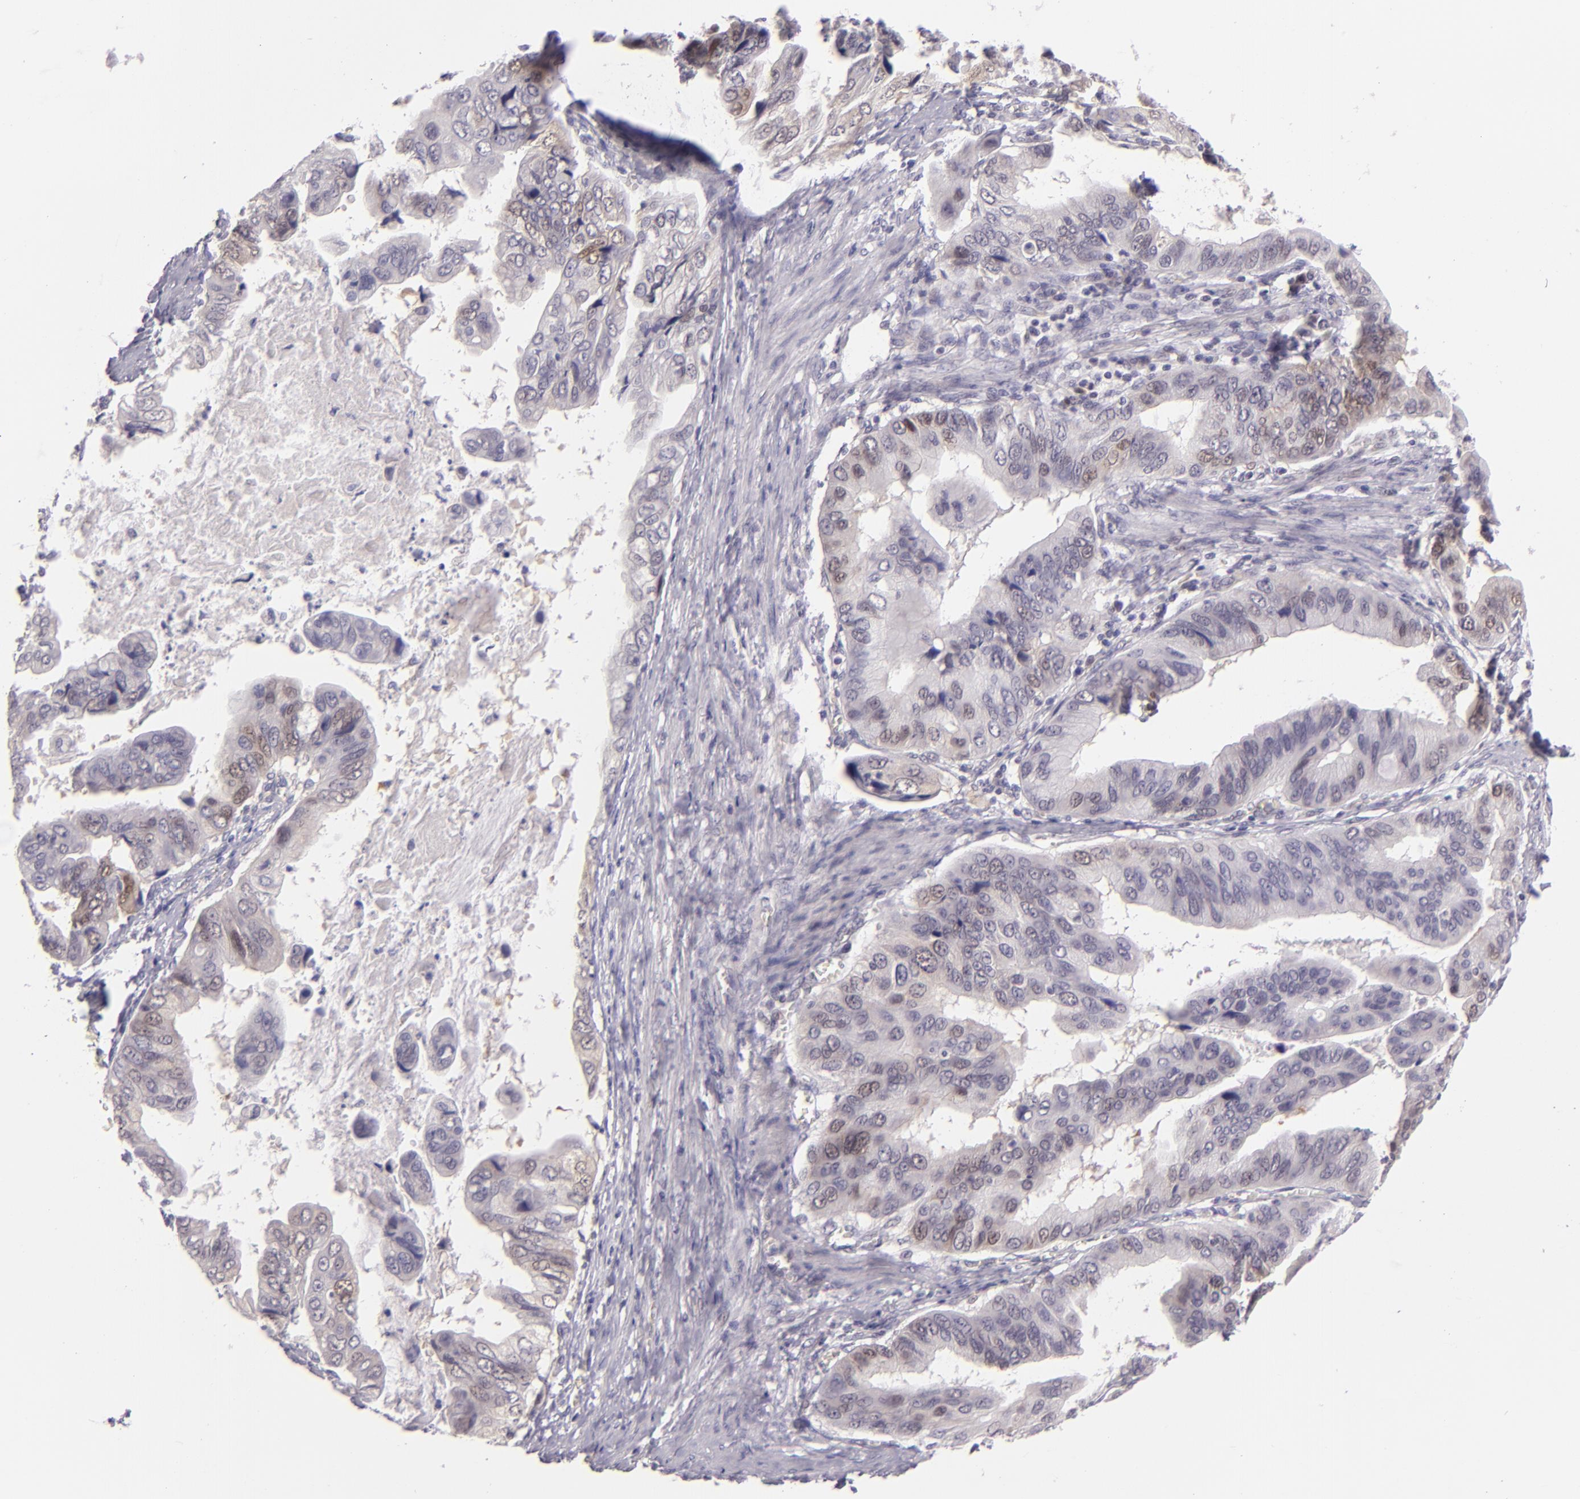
{"staining": {"intensity": "weak", "quantity": "<25%", "location": "cytoplasmic/membranous"}, "tissue": "stomach cancer", "cell_type": "Tumor cells", "image_type": "cancer", "snomed": [{"axis": "morphology", "description": "Adenocarcinoma, NOS"}, {"axis": "topography", "description": "Stomach, upper"}], "caption": "This photomicrograph is of stomach adenocarcinoma stained with immunohistochemistry to label a protein in brown with the nuclei are counter-stained blue. There is no staining in tumor cells.", "gene": "CSE1L", "patient": {"sex": "male", "age": 80}}